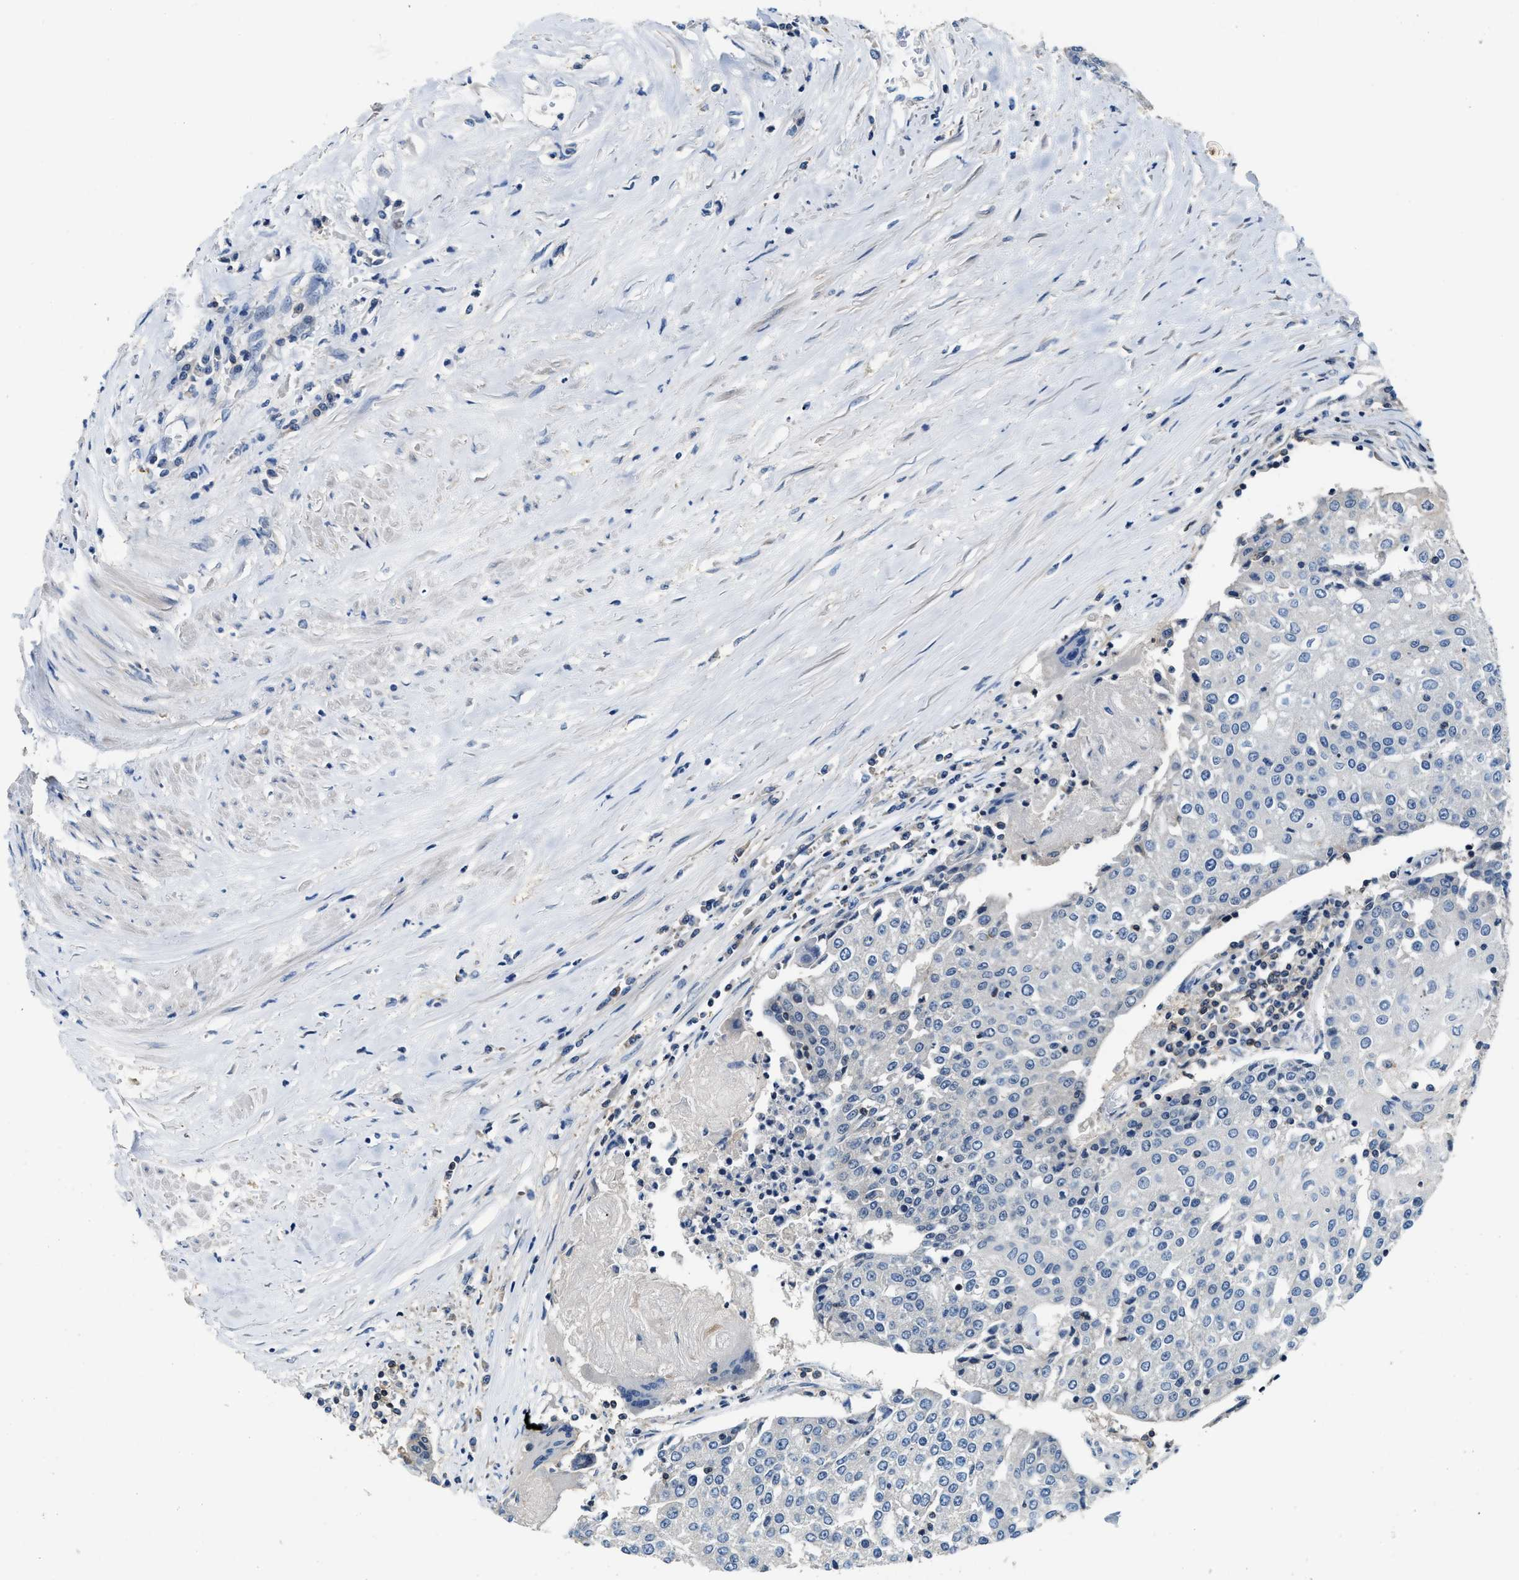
{"staining": {"intensity": "negative", "quantity": "none", "location": "none"}, "tissue": "urothelial cancer", "cell_type": "Tumor cells", "image_type": "cancer", "snomed": [{"axis": "morphology", "description": "Urothelial carcinoma, High grade"}, {"axis": "topography", "description": "Urinary bladder"}], "caption": "High magnification brightfield microscopy of urothelial carcinoma (high-grade) stained with DAB (brown) and counterstained with hematoxylin (blue): tumor cells show no significant staining.", "gene": "MYO1G", "patient": {"sex": "female", "age": 85}}